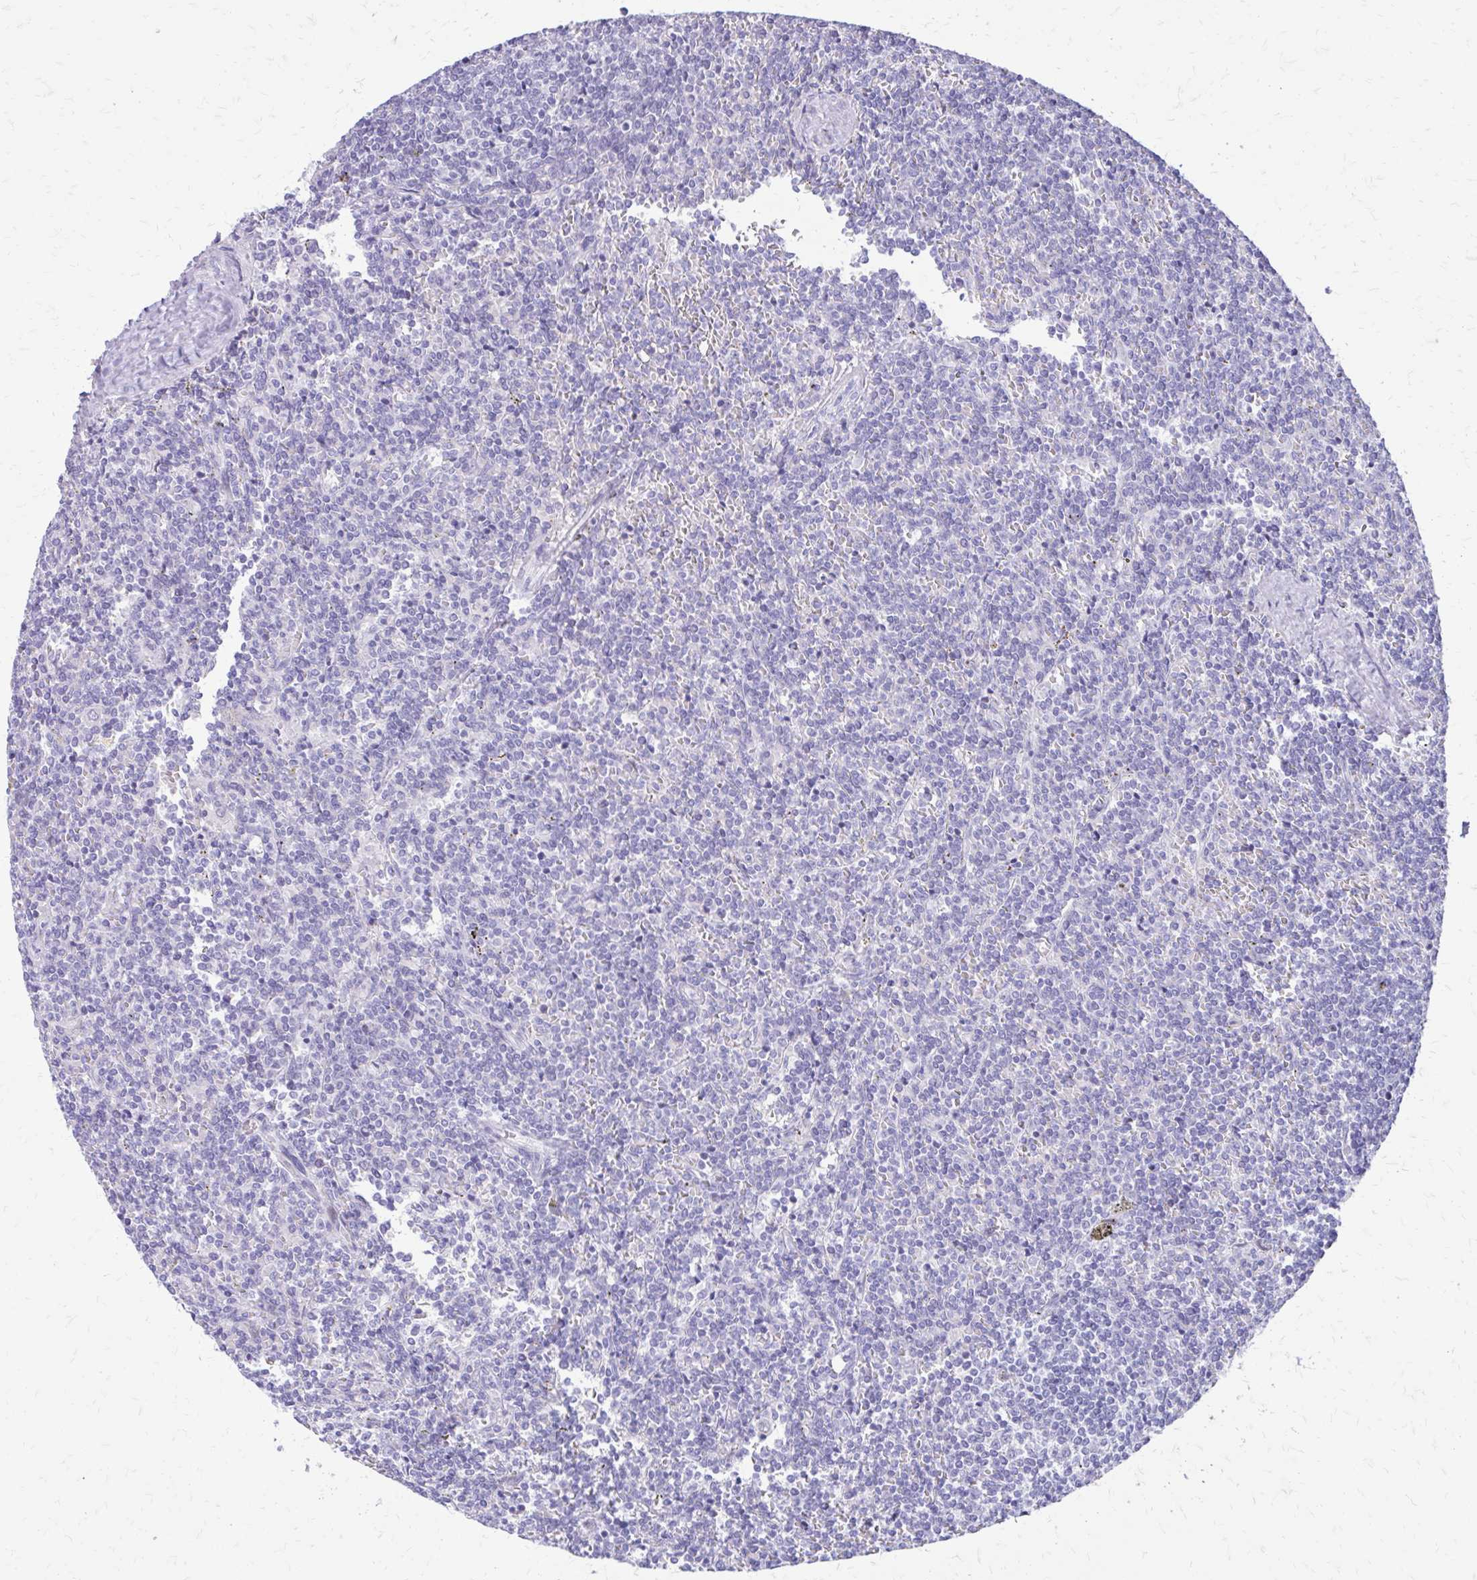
{"staining": {"intensity": "negative", "quantity": "none", "location": "none"}, "tissue": "lymphoma", "cell_type": "Tumor cells", "image_type": "cancer", "snomed": [{"axis": "morphology", "description": "Malignant lymphoma, non-Hodgkin's type, Low grade"}, {"axis": "topography", "description": "Spleen"}], "caption": "Immunohistochemistry (IHC) image of neoplastic tissue: human lymphoma stained with DAB (3,3'-diaminobenzidine) exhibits no significant protein expression in tumor cells. The staining was performed using DAB (3,3'-diaminobenzidine) to visualize the protein expression in brown, while the nuclei were stained in blue with hematoxylin (Magnification: 20x).", "gene": "LCN15", "patient": {"sex": "male", "age": 78}}